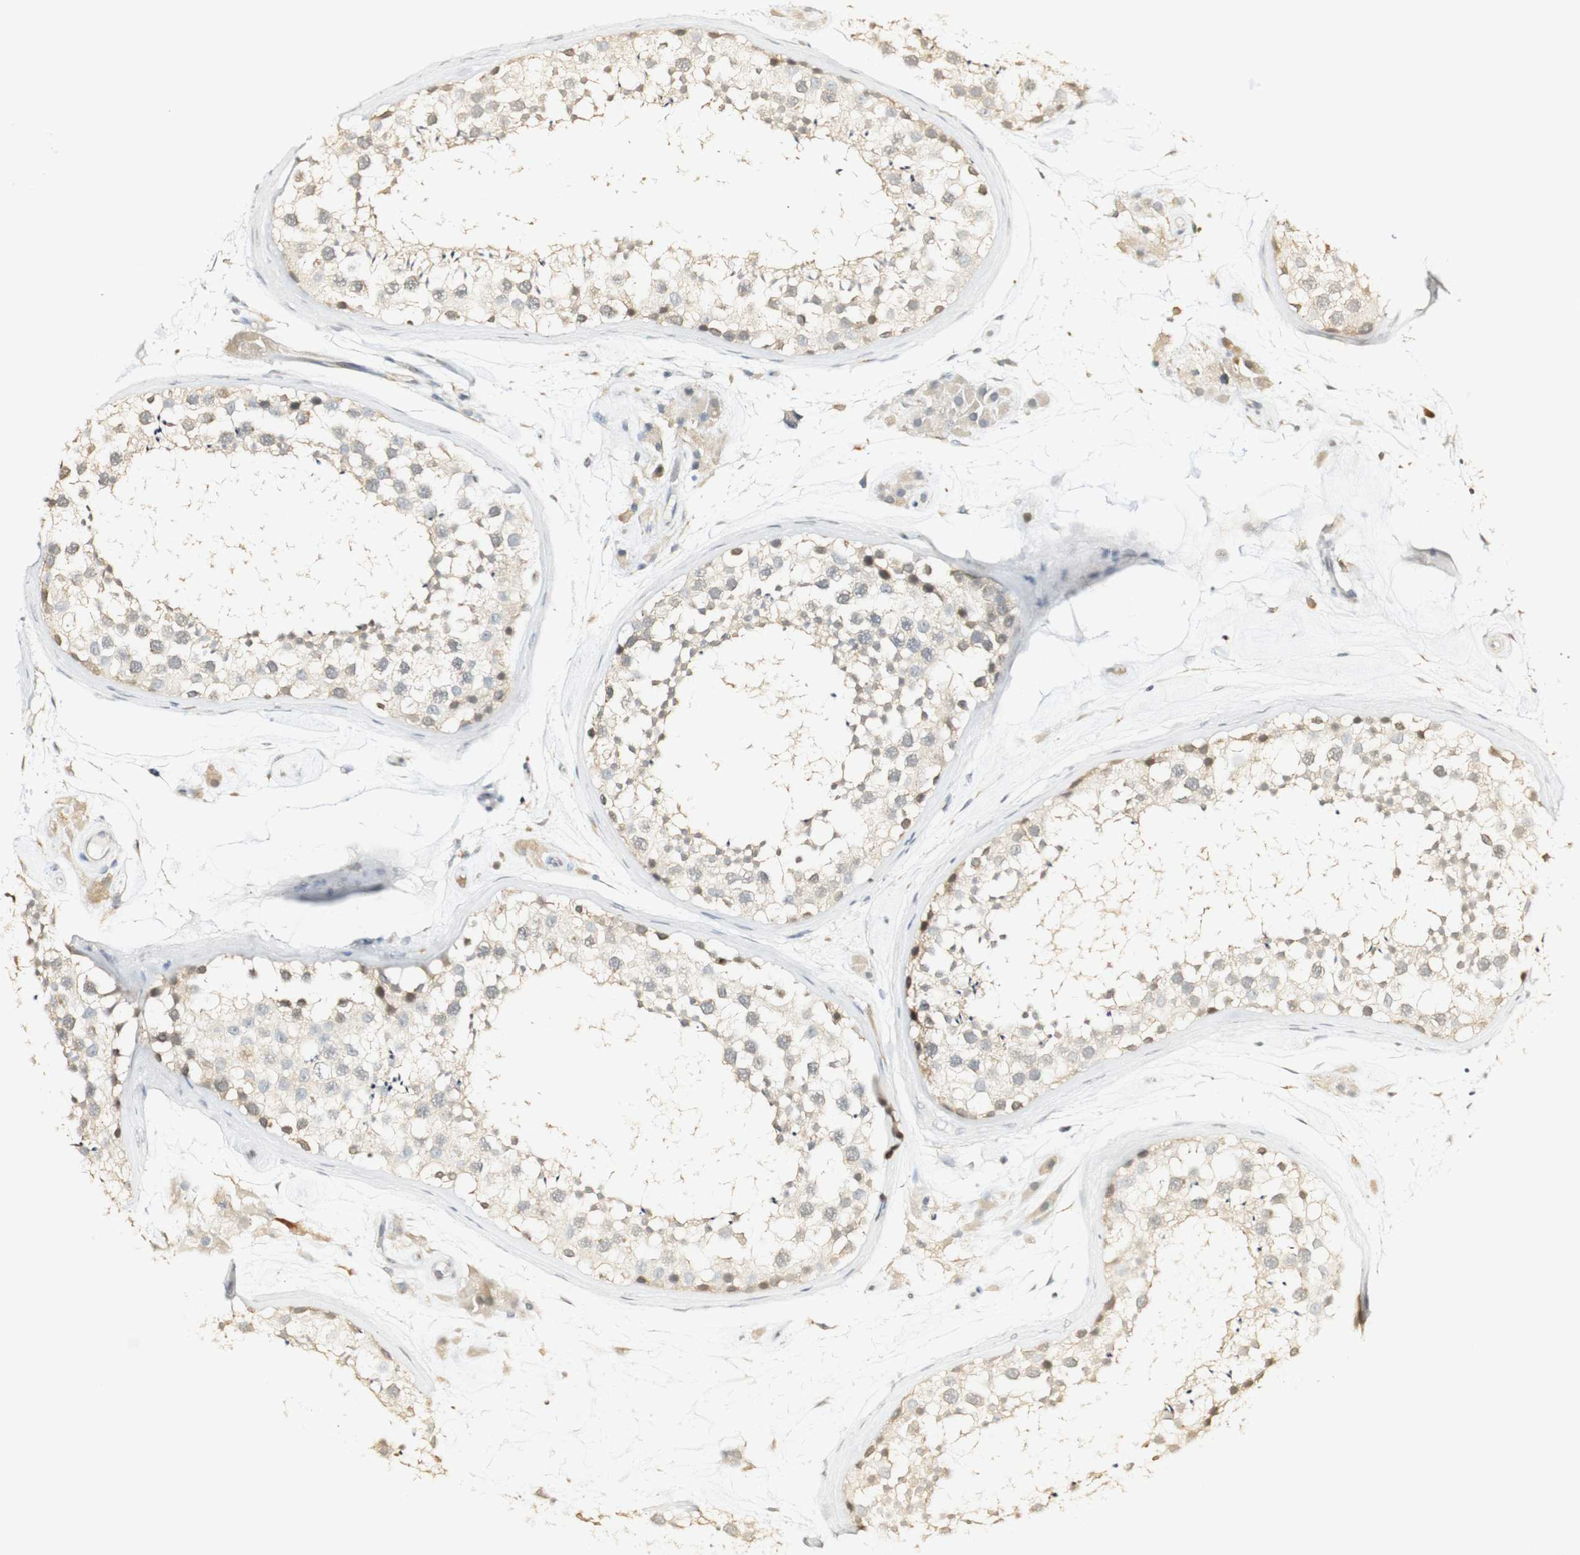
{"staining": {"intensity": "weak", "quantity": "<25%", "location": "cytoplasmic/membranous"}, "tissue": "testis", "cell_type": "Cells in seminiferous ducts", "image_type": "normal", "snomed": [{"axis": "morphology", "description": "Normal tissue, NOS"}, {"axis": "topography", "description": "Testis"}], "caption": "Immunohistochemistry (IHC) photomicrograph of benign testis: testis stained with DAB (3,3'-diaminobenzidine) exhibits no significant protein positivity in cells in seminiferous ducts.", "gene": "SYT7", "patient": {"sex": "male", "age": 46}}